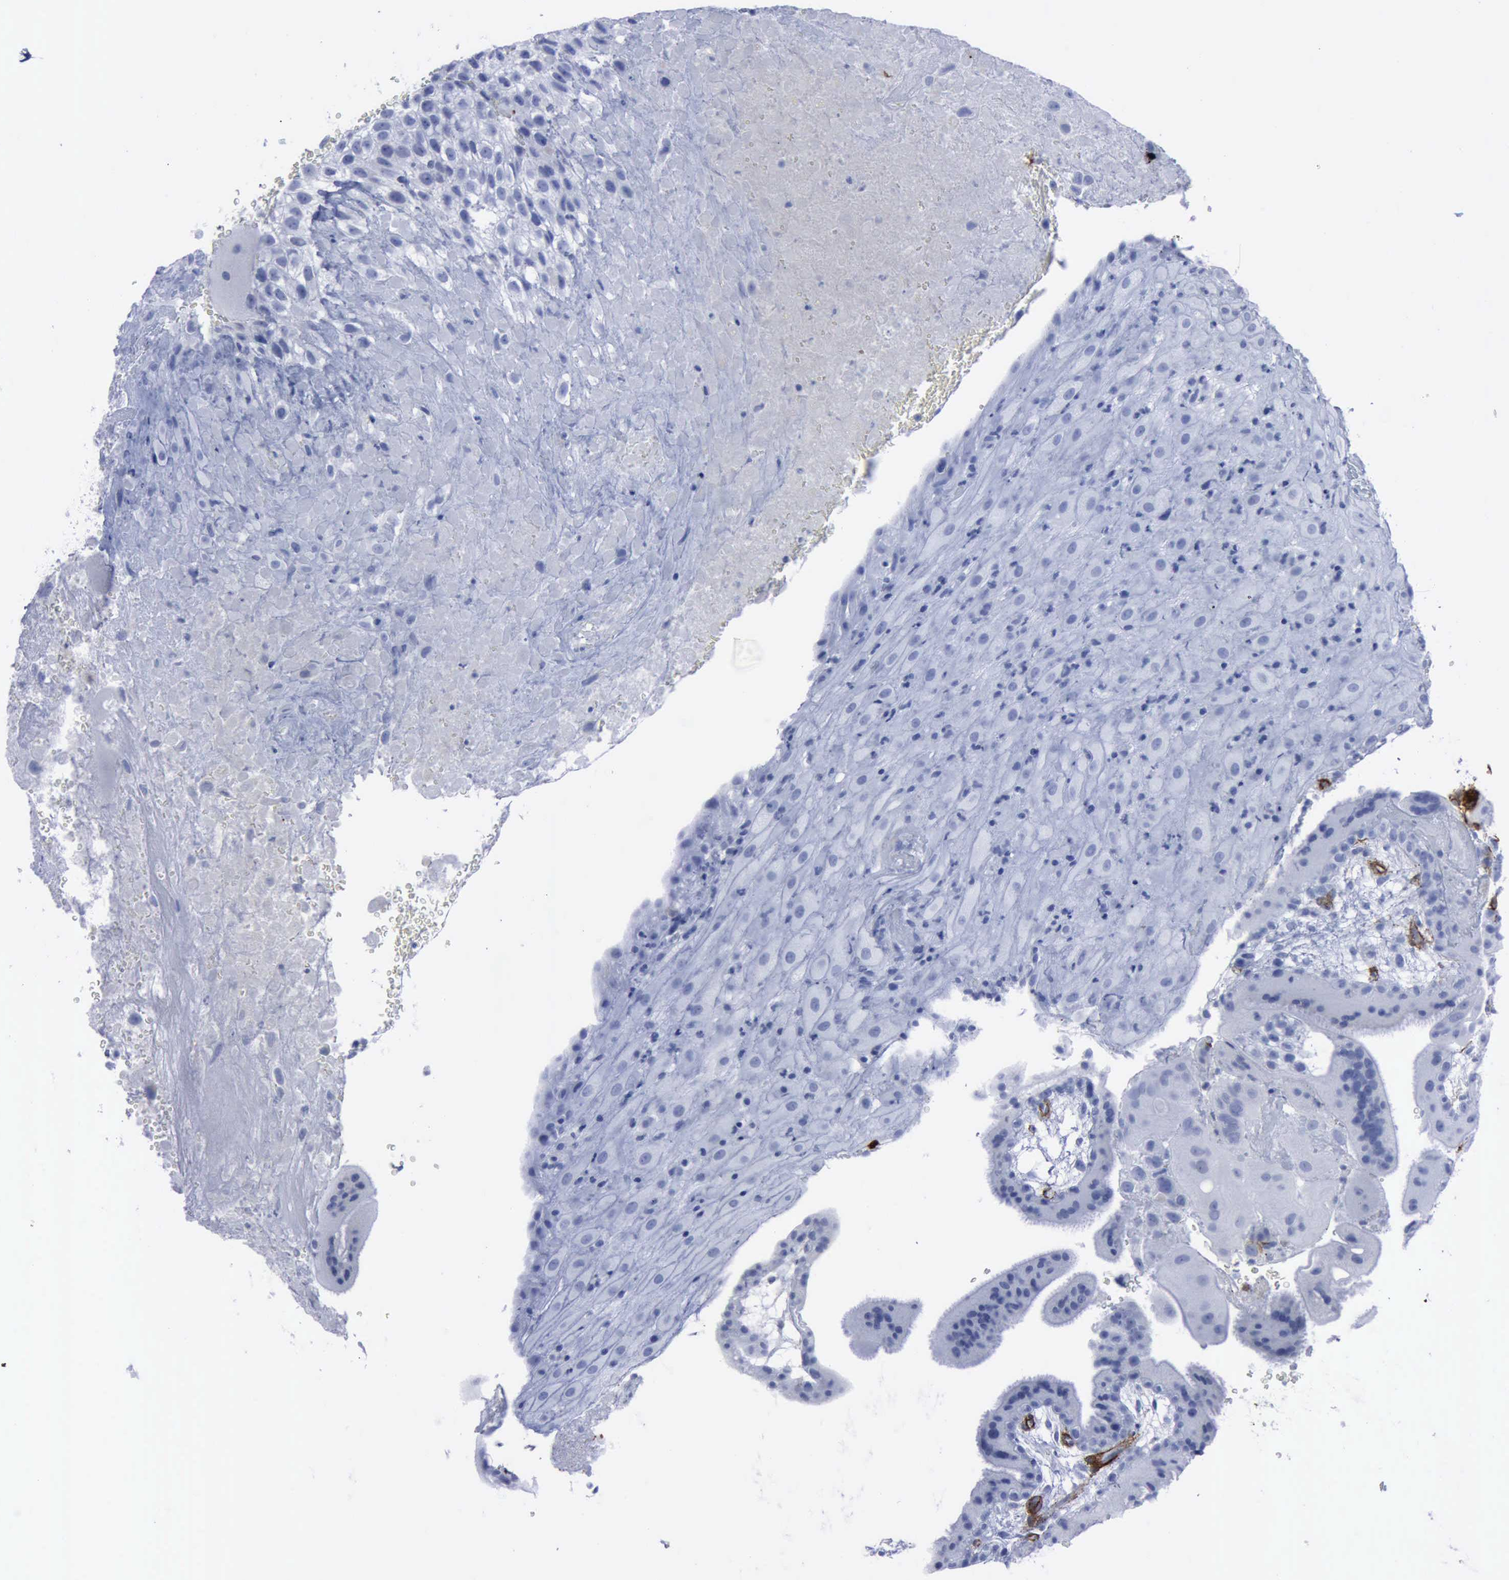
{"staining": {"intensity": "negative", "quantity": "none", "location": "none"}, "tissue": "placenta", "cell_type": "Decidual cells", "image_type": "normal", "snomed": [{"axis": "morphology", "description": "Normal tissue, NOS"}, {"axis": "topography", "description": "Placenta"}], "caption": "Immunohistochemical staining of benign human placenta exhibits no significant staining in decidual cells.", "gene": "NGFR", "patient": {"sex": "female", "age": 19}}